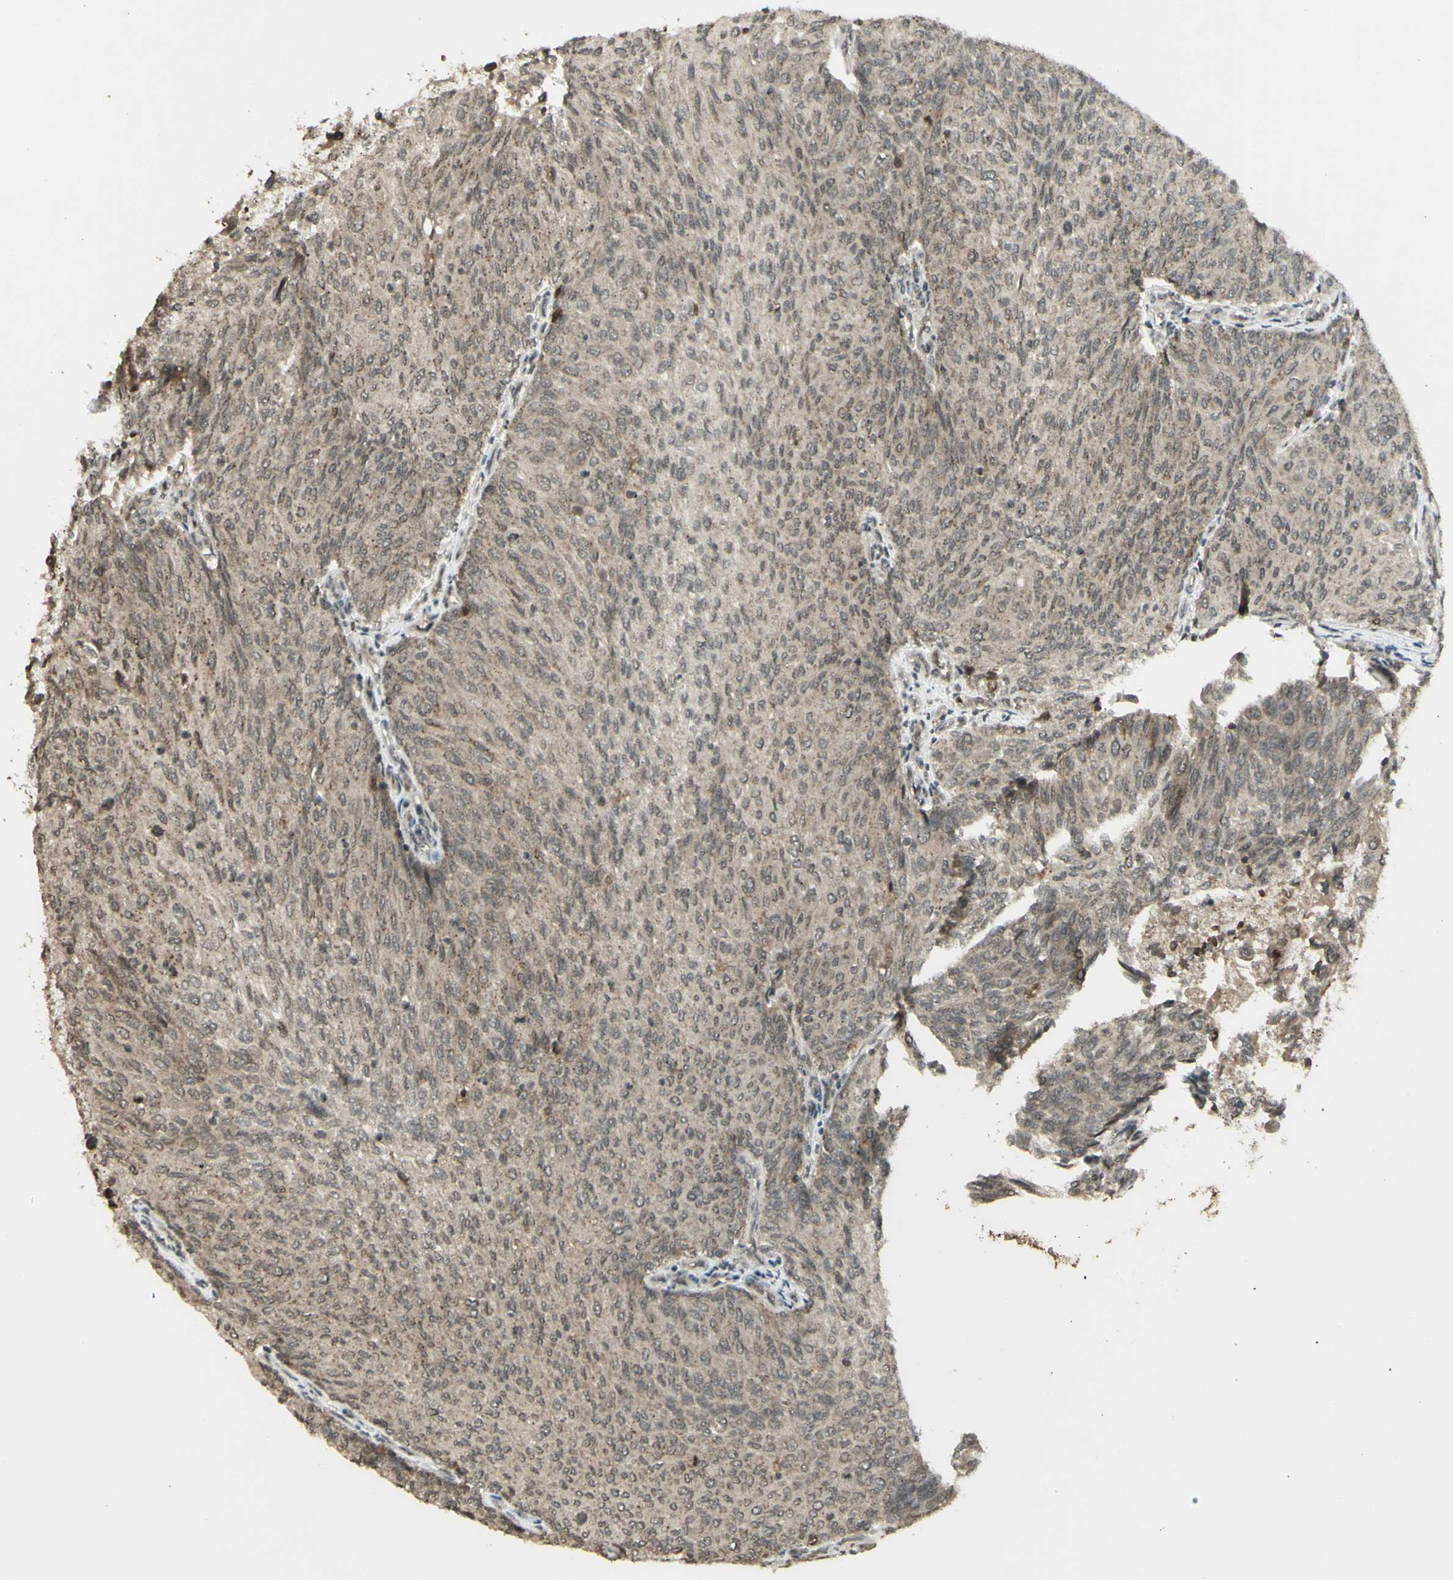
{"staining": {"intensity": "weak", "quantity": ">75%", "location": "cytoplasmic/membranous"}, "tissue": "urothelial cancer", "cell_type": "Tumor cells", "image_type": "cancer", "snomed": [{"axis": "morphology", "description": "Urothelial carcinoma, Low grade"}, {"axis": "topography", "description": "Urinary bladder"}], "caption": "Protein analysis of urothelial cancer tissue displays weak cytoplasmic/membranous staining in approximately >75% of tumor cells. The staining was performed using DAB (3,3'-diaminobenzidine) to visualize the protein expression in brown, while the nuclei were stained in blue with hematoxylin (Magnification: 20x).", "gene": "BLNK", "patient": {"sex": "female", "age": 79}}